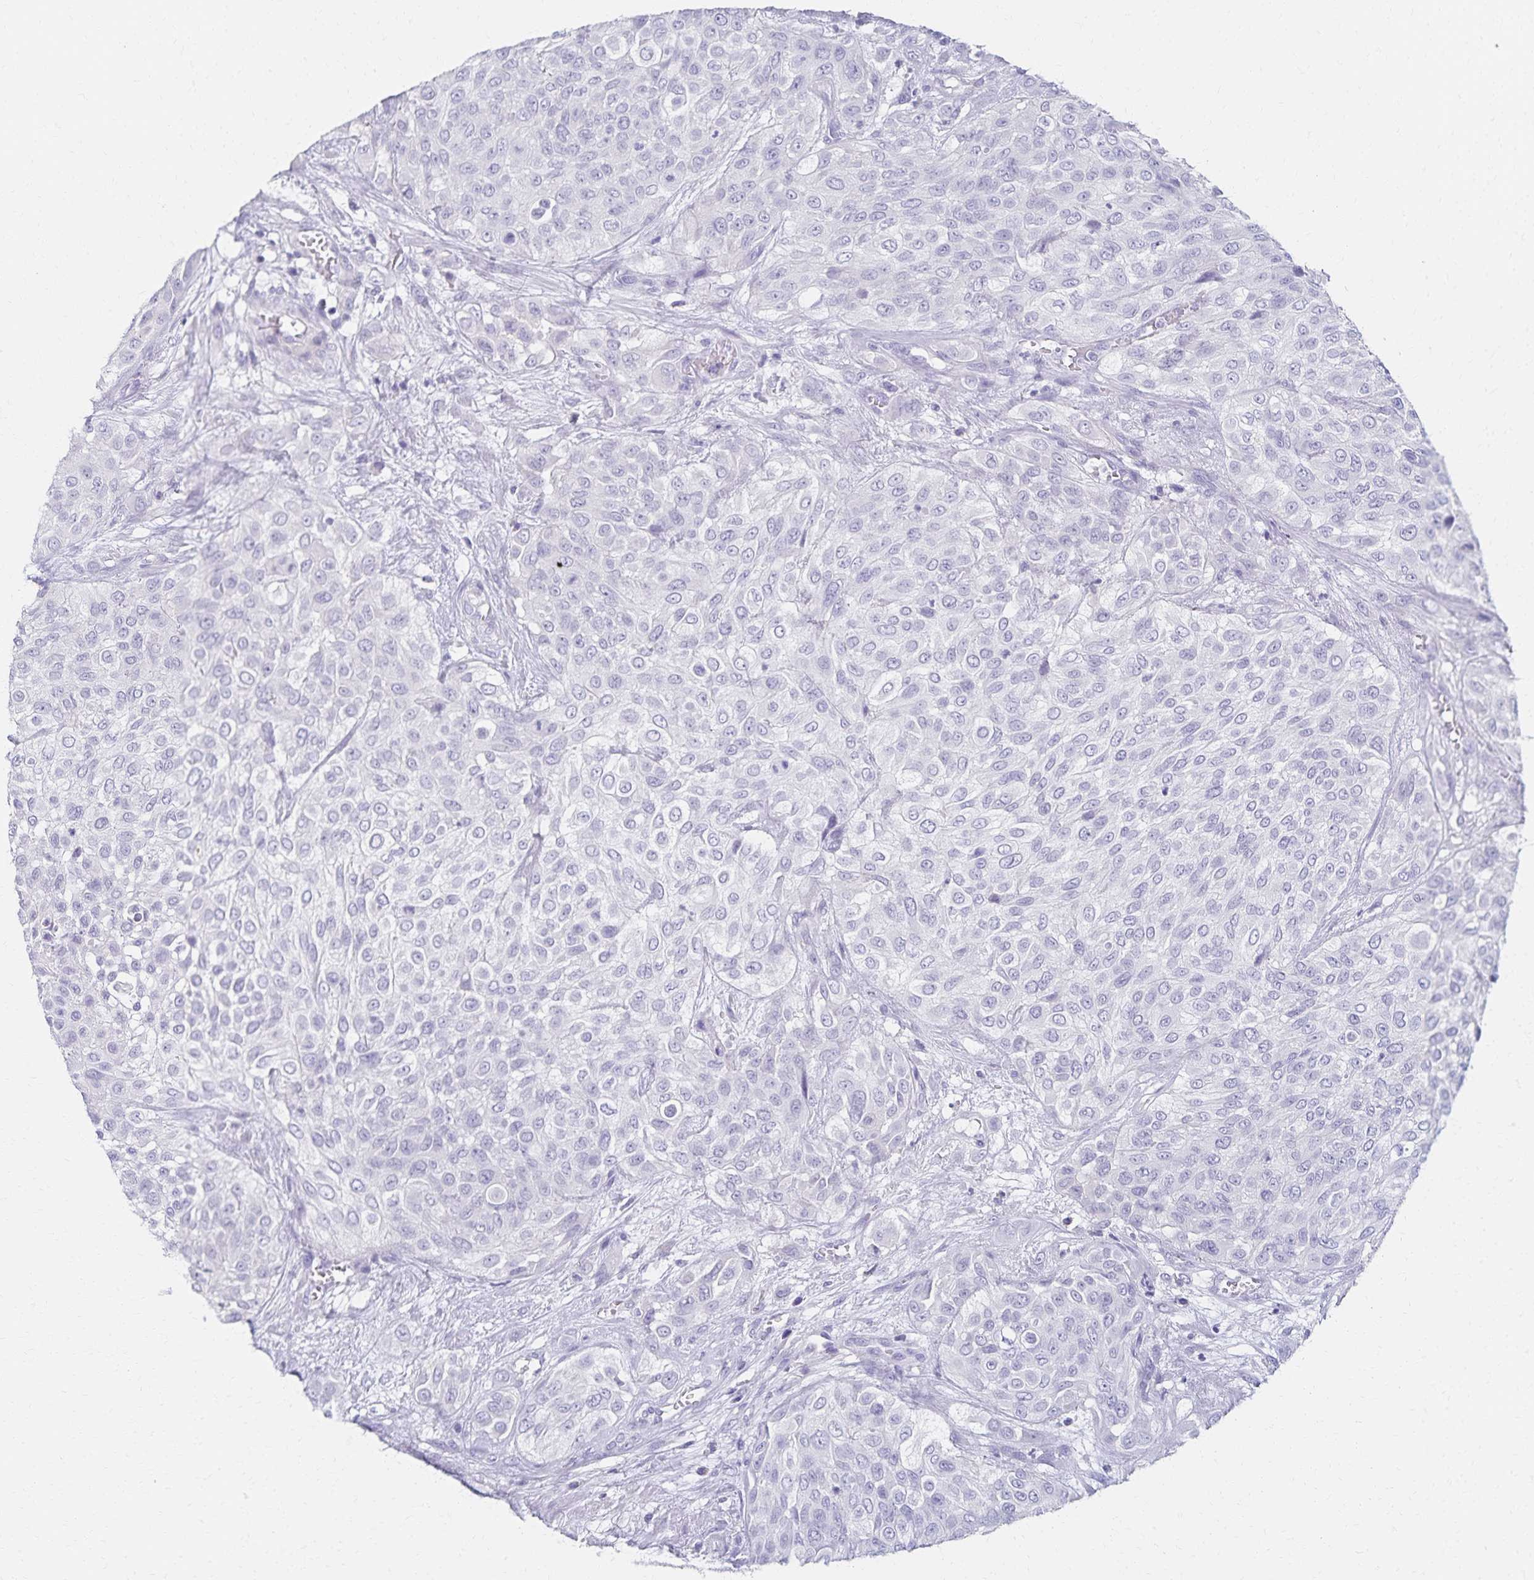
{"staining": {"intensity": "negative", "quantity": "none", "location": "none"}, "tissue": "urothelial cancer", "cell_type": "Tumor cells", "image_type": "cancer", "snomed": [{"axis": "morphology", "description": "Urothelial carcinoma, High grade"}, {"axis": "topography", "description": "Urinary bladder"}], "caption": "An image of urothelial cancer stained for a protein demonstrates no brown staining in tumor cells. Brightfield microscopy of IHC stained with DAB (3,3'-diaminobenzidine) (brown) and hematoxylin (blue), captured at high magnification.", "gene": "C2orf50", "patient": {"sex": "male", "age": 57}}